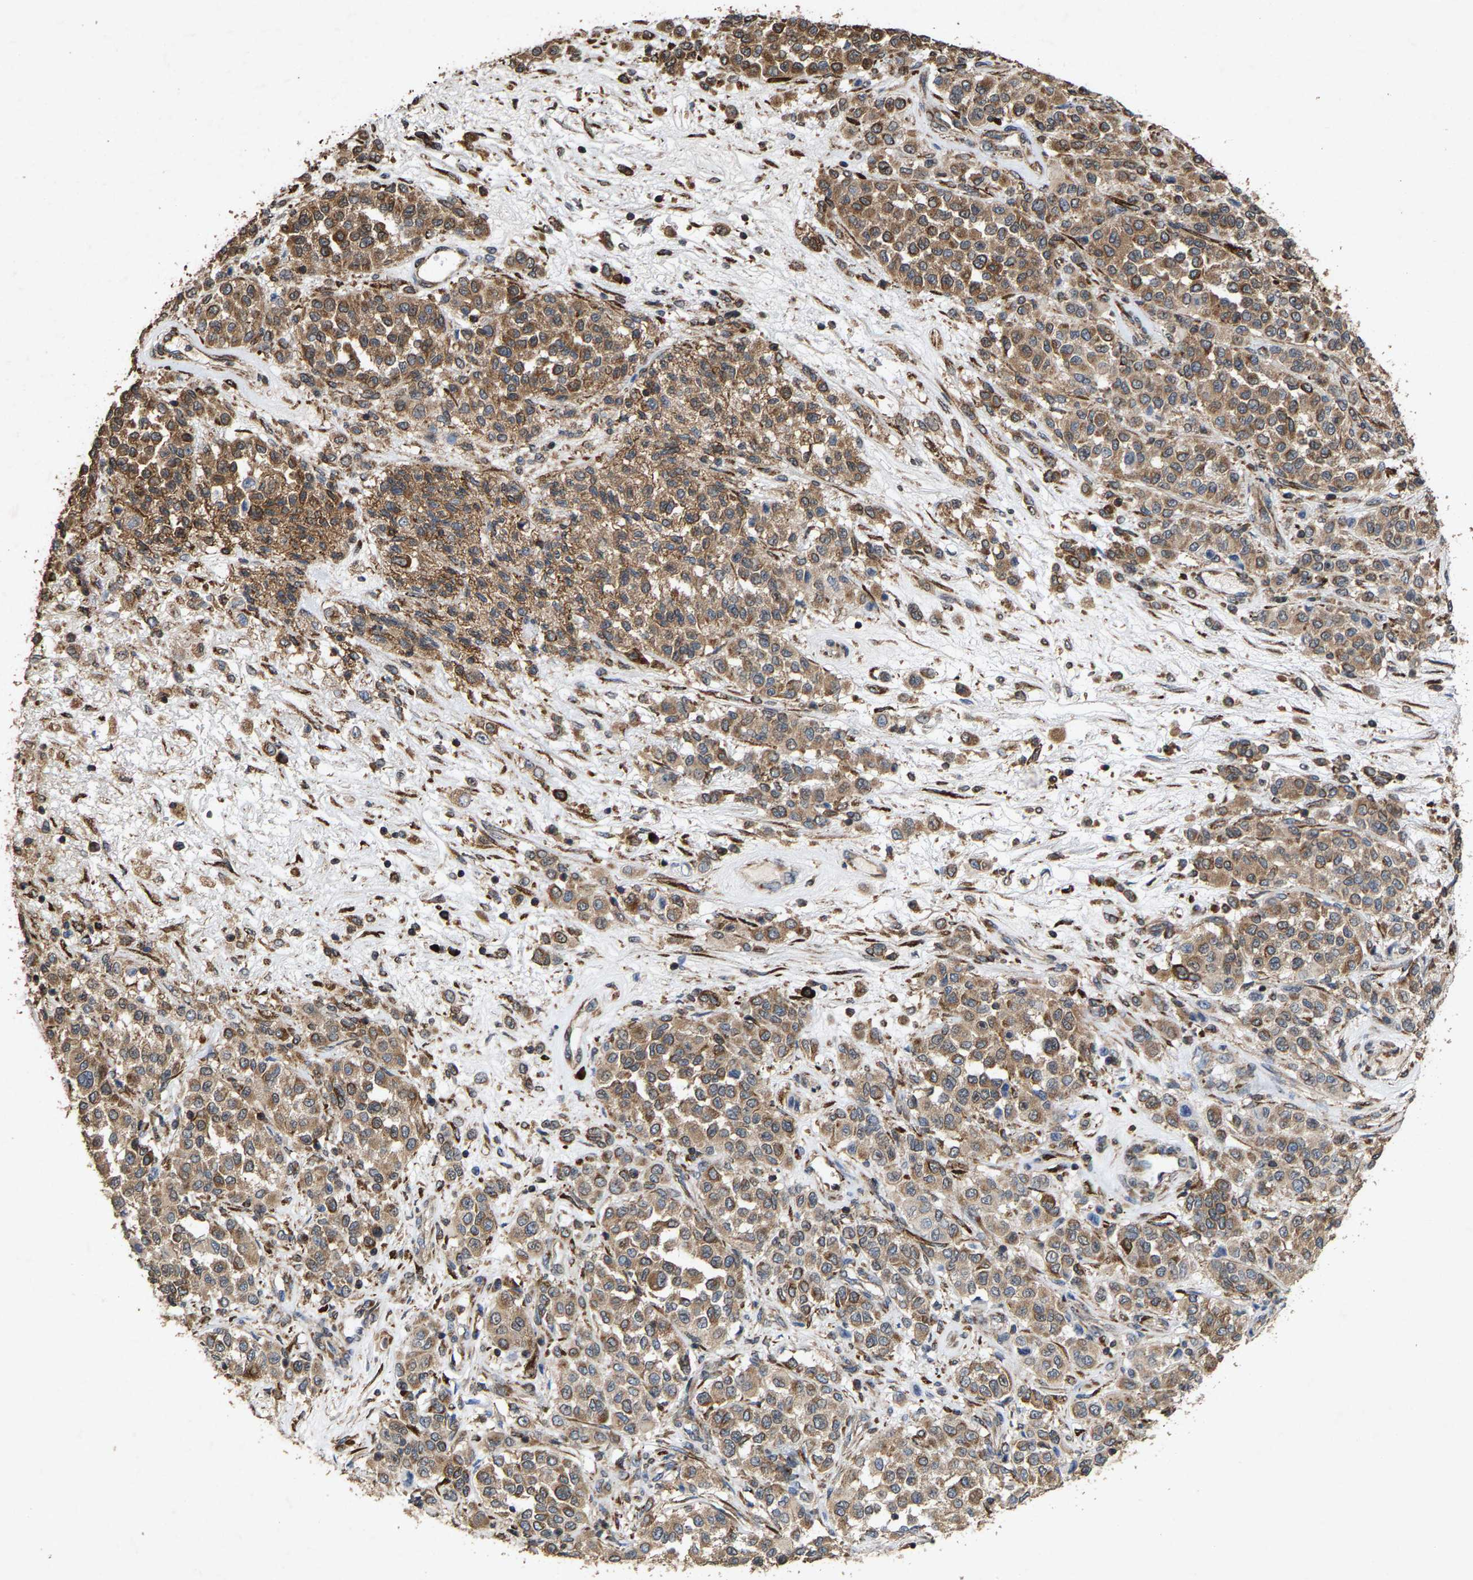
{"staining": {"intensity": "moderate", "quantity": ">75%", "location": "cytoplasmic/membranous"}, "tissue": "melanoma", "cell_type": "Tumor cells", "image_type": "cancer", "snomed": [{"axis": "morphology", "description": "Malignant melanoma, Metastatic site"}, {"axis": "topography", "description": "Pancreas"}], "caption": "Melanoma stained with DAB (3,3'-diaminobenzidine) IHC demonstrates medium levels of moderate cytoplasmic/membranous staining in about >75% of tumor cells.", "gene": "FGD3", "patient": {"sex": "female", "age": 30}}